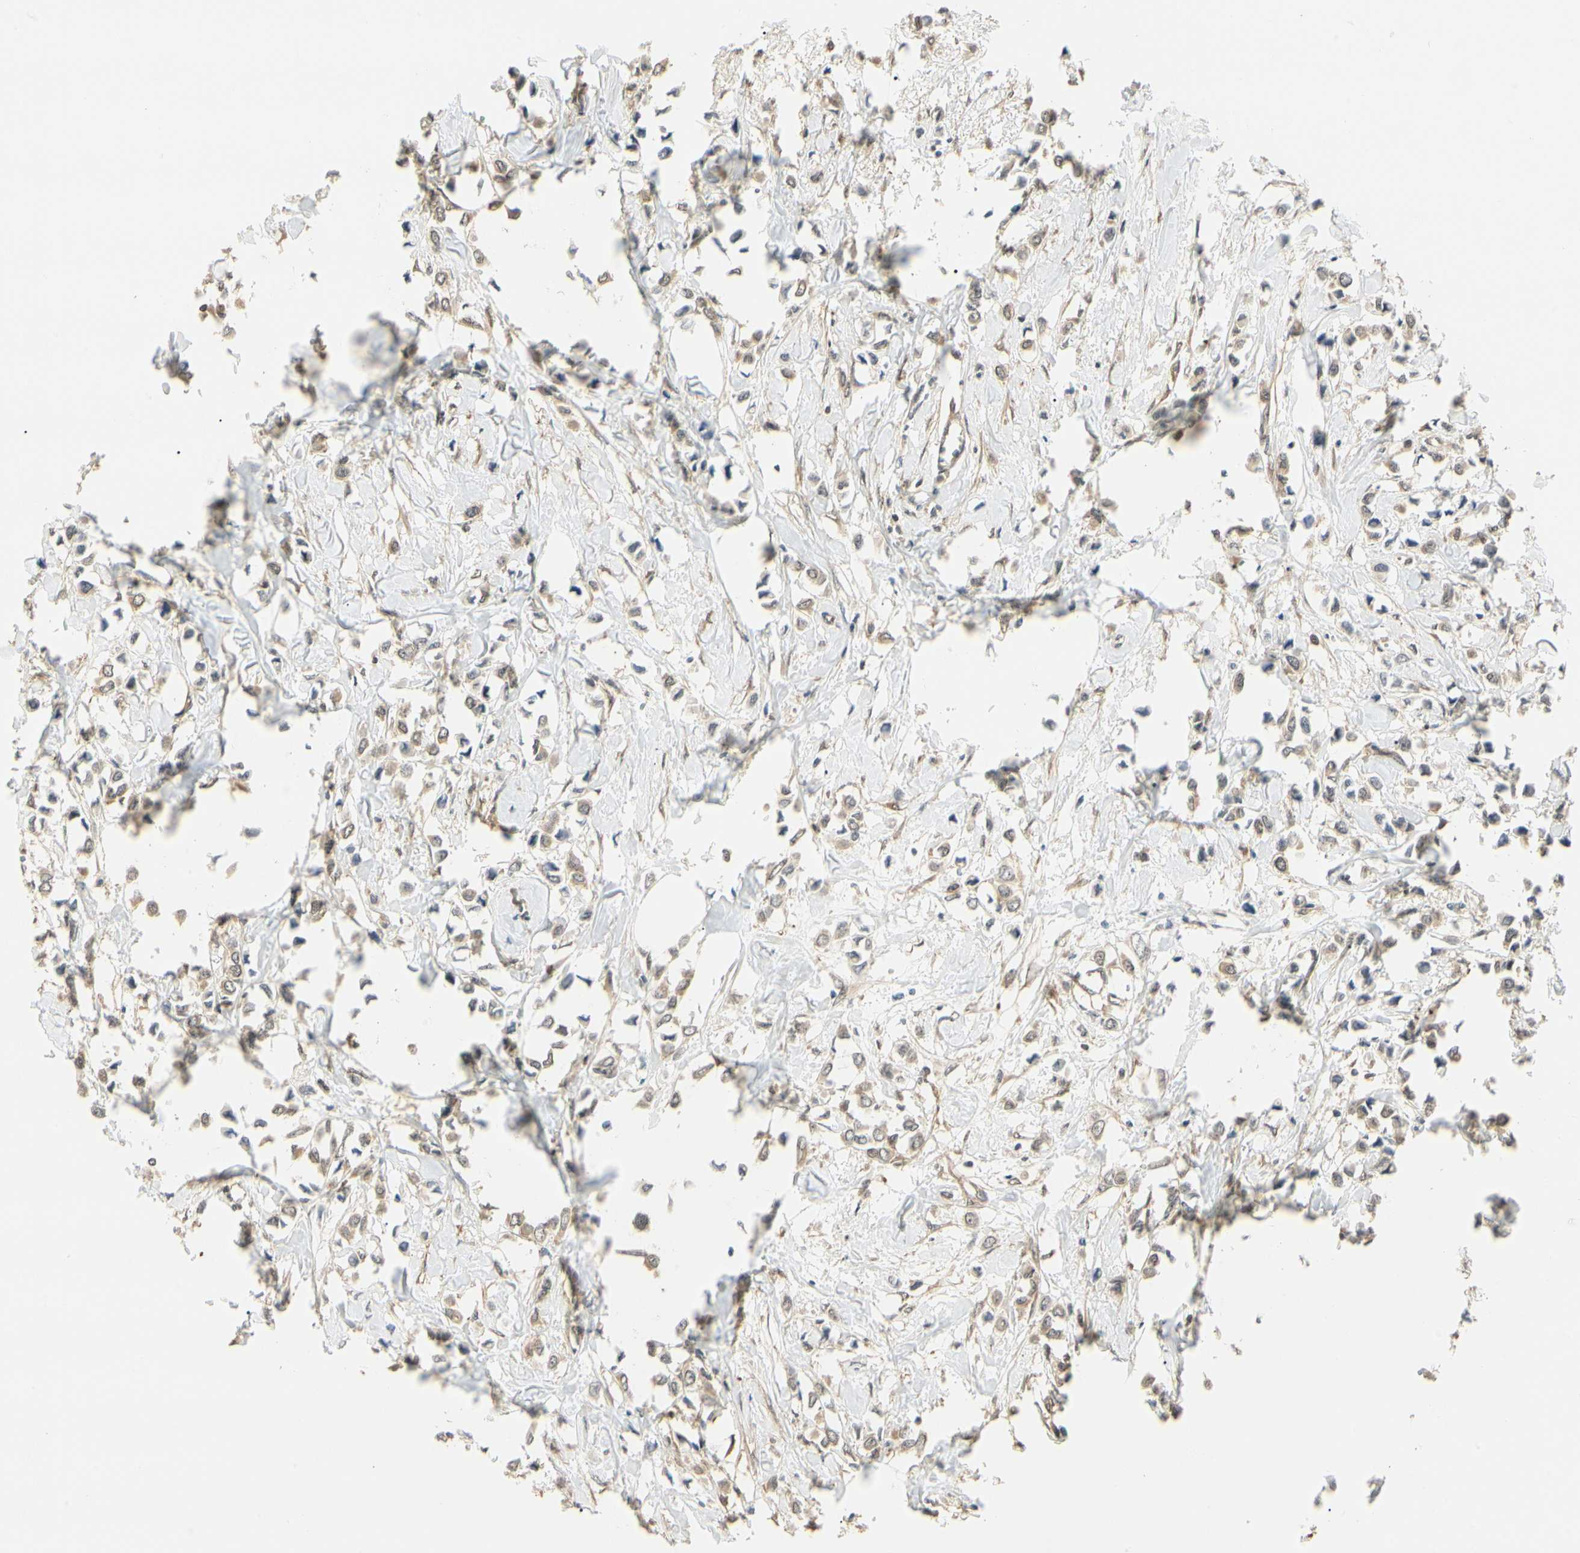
{"staining": {"intensity": "weak", "quantity": ">75%", "location": "cytoplasmic/membranous"}, "tissue": "breast cancer", "cell_type": "Tumor cells", "image_type": "cancer", "snomed": [{"axis": "morphology", "description": "Lobular carcinoma"}, {"axis": "topography", "description": "Breast"}], "caption": "The micrograph demonstrates immunohistochemical staining of lobular carcinoma (breast). There is weak cytoplasmic/membranous staining is seen in about >75% of tumor cells.", "gene": "UBE2Z", "patient": {"sex": "female", "age": 51}}